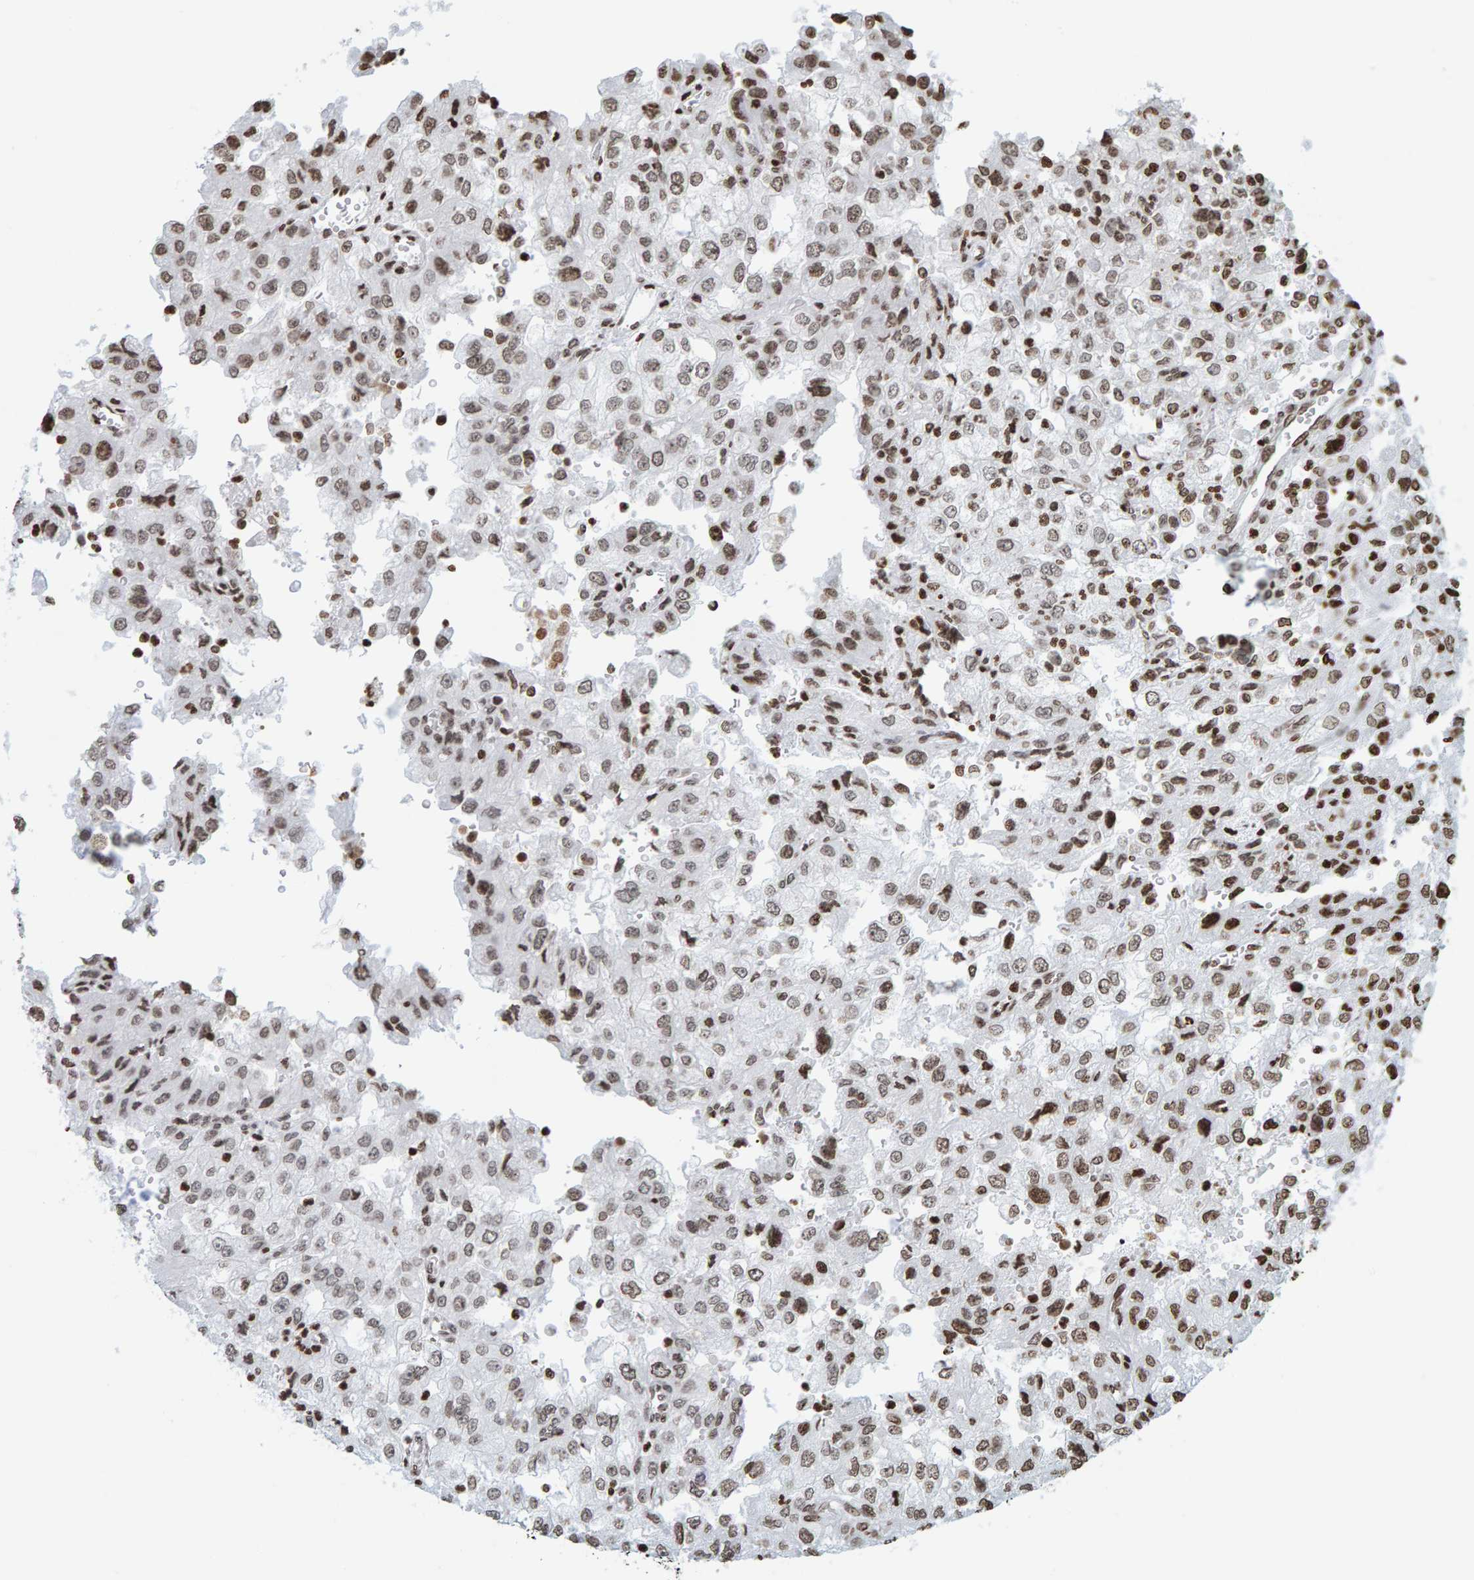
{"staining": {"intensity": "moderate", "quantity": "<25%", "location": "cytoplasmic/membranous,nuclear"}, "tissue": "renal cancer", "cell_type": "Tumor cells", "image_type": "cancer", "snomed": [{"axis": "morphology", "description": "Adenocarcinoma, NOS"}, {"axis": "topography", "description": "Kidney"}], "caption": "A brown stain shows moderate cytoplasmic/membranous and nuclear expression of a protein in renal cancer (adenocarcinoma) tumor cells.", "gene": "BRF2", "patient": {"sex": "female", "age": 54}}